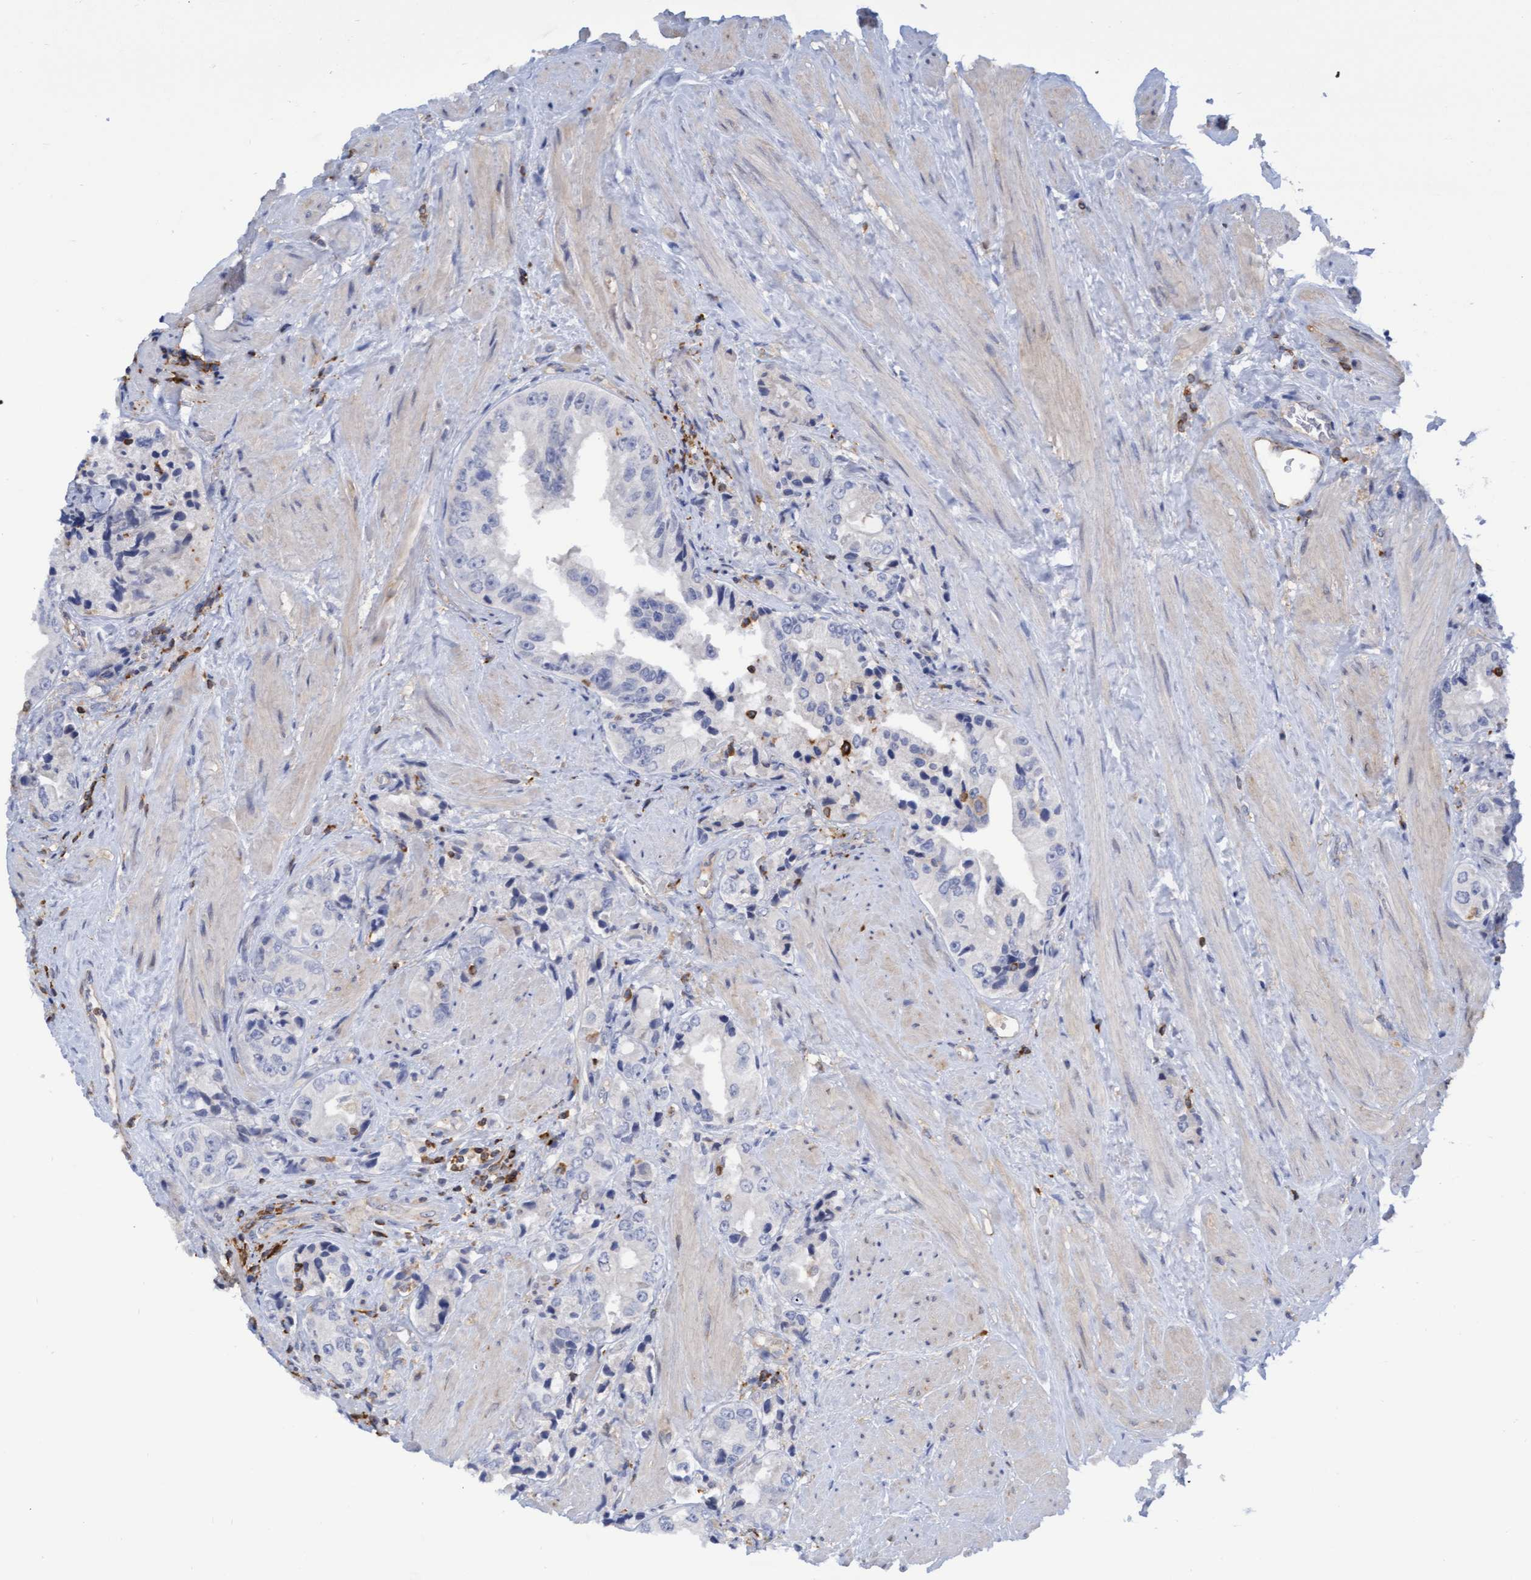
{"staining": {"intensity": "negative", "quantity": "none", "location": "none"}, "tissue": "prostate cancer", "cell_type": "Tumor cells", "image_type": "cancer", "snomed": [{"axis": "morphology", "description": "Adenocarcinoma, High grade"}, {"axis": "topography", "description": "Prostate"}], "caption": "Tumor cells are negative for protein expression in human prostate cancer. (Brightfield microscopy of DAB immunohistochemistry at high magnification).", "gene": "FNBP1", "patient": {"sex": "male", "age": 61}}